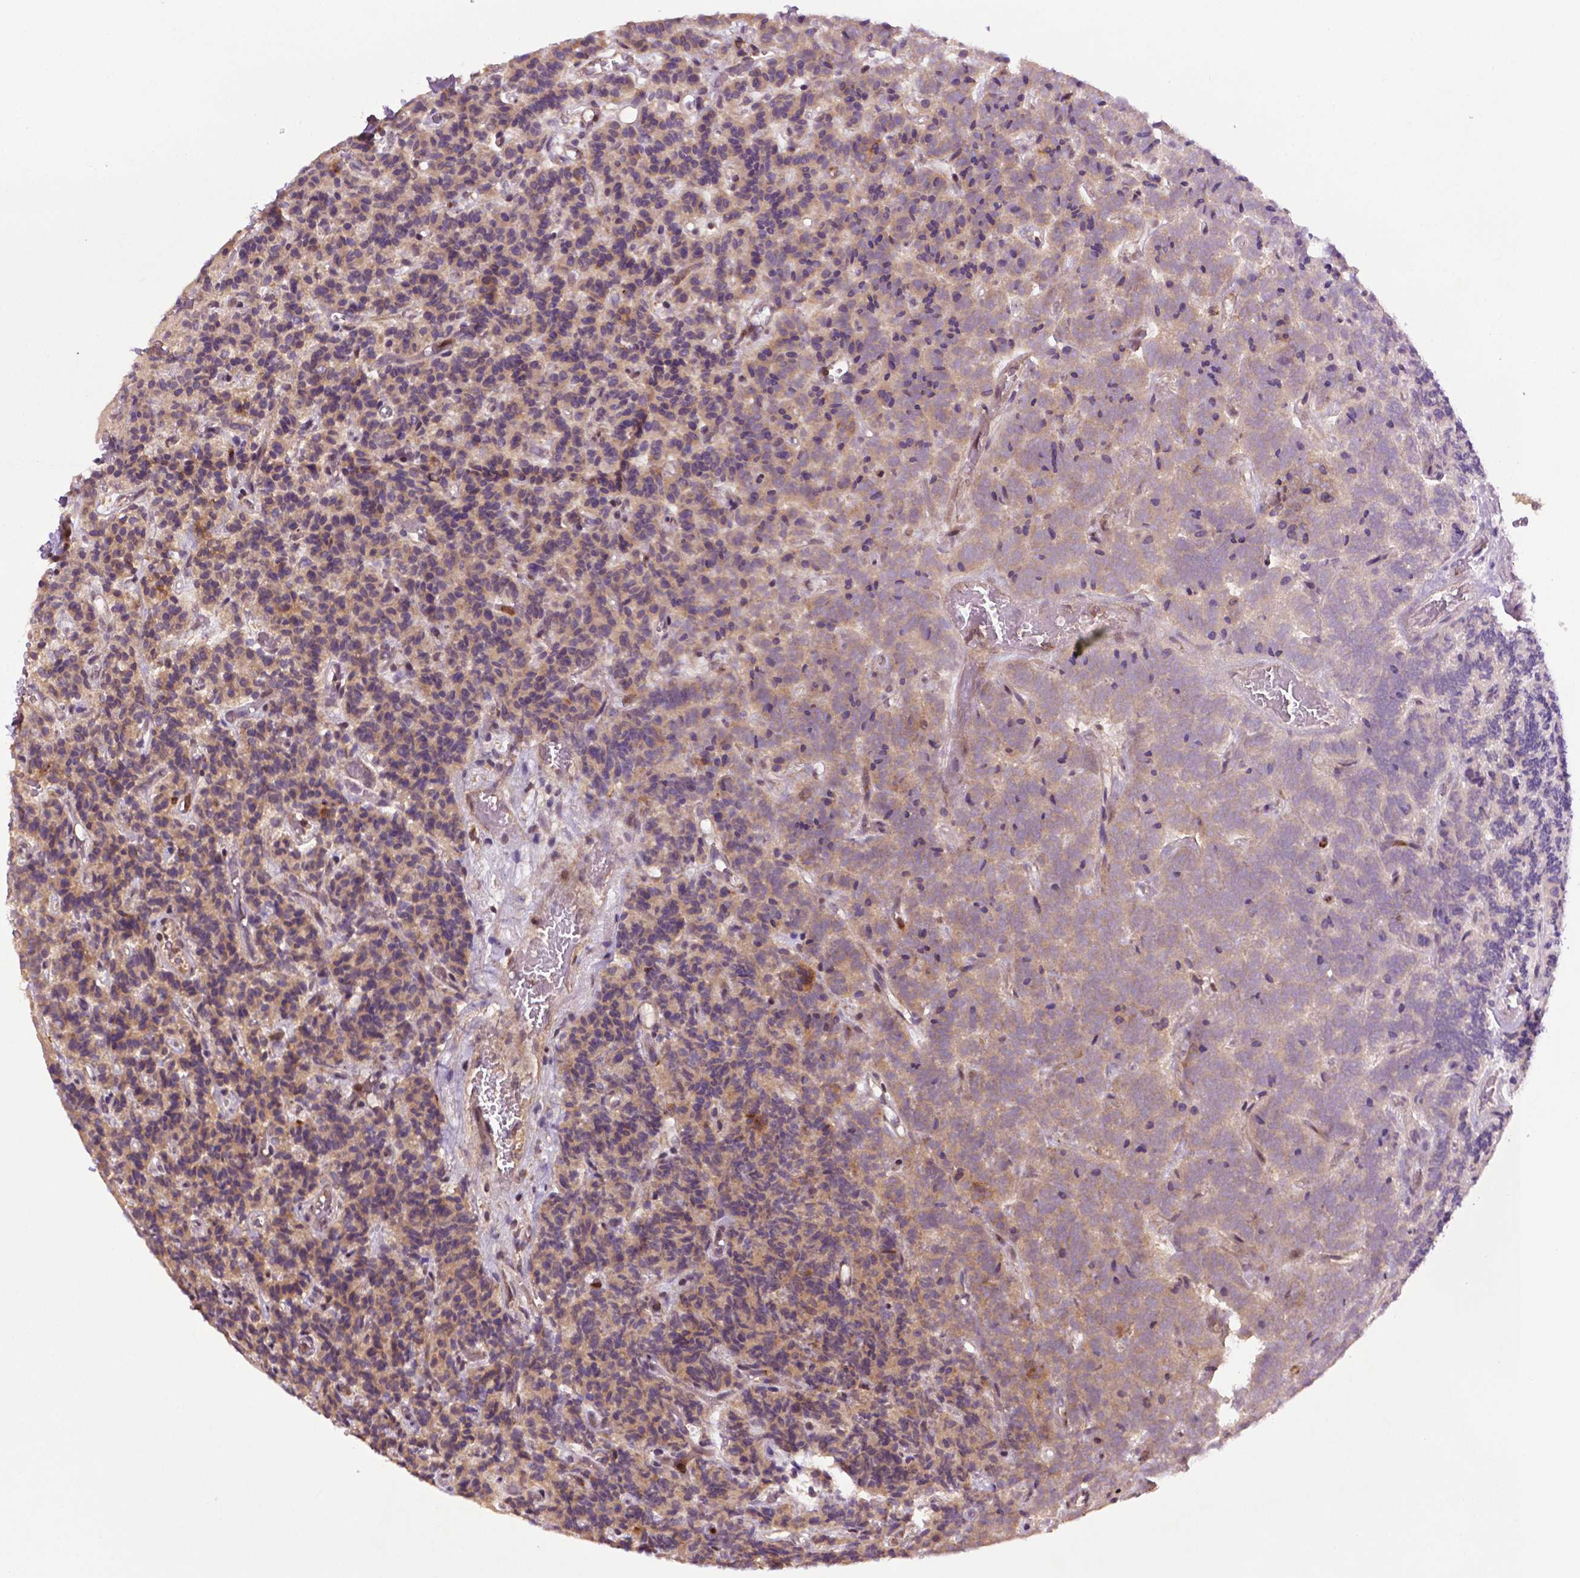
{"staining": {"intensity": "weak", "quantity": "25%-75%", "location": "cytoplasmic/membranous"}, "tissue": "carcinoid", "cell_type": "Tumor cells", "image_type": "cancer", "snomed": [{"axis": "morphology", "description": "Carcinoid, malignant, NOS"}, {"axis": "topography", "description": "Pancreas"}], "caption": "A low amount of weak cytoplasmic/membranous staining is seen in approximately 25%-75% of tumor cells in malignant carcinoid tissue.", "gene": "TMX2", "patient": {"sex": "male", "age": 36}}